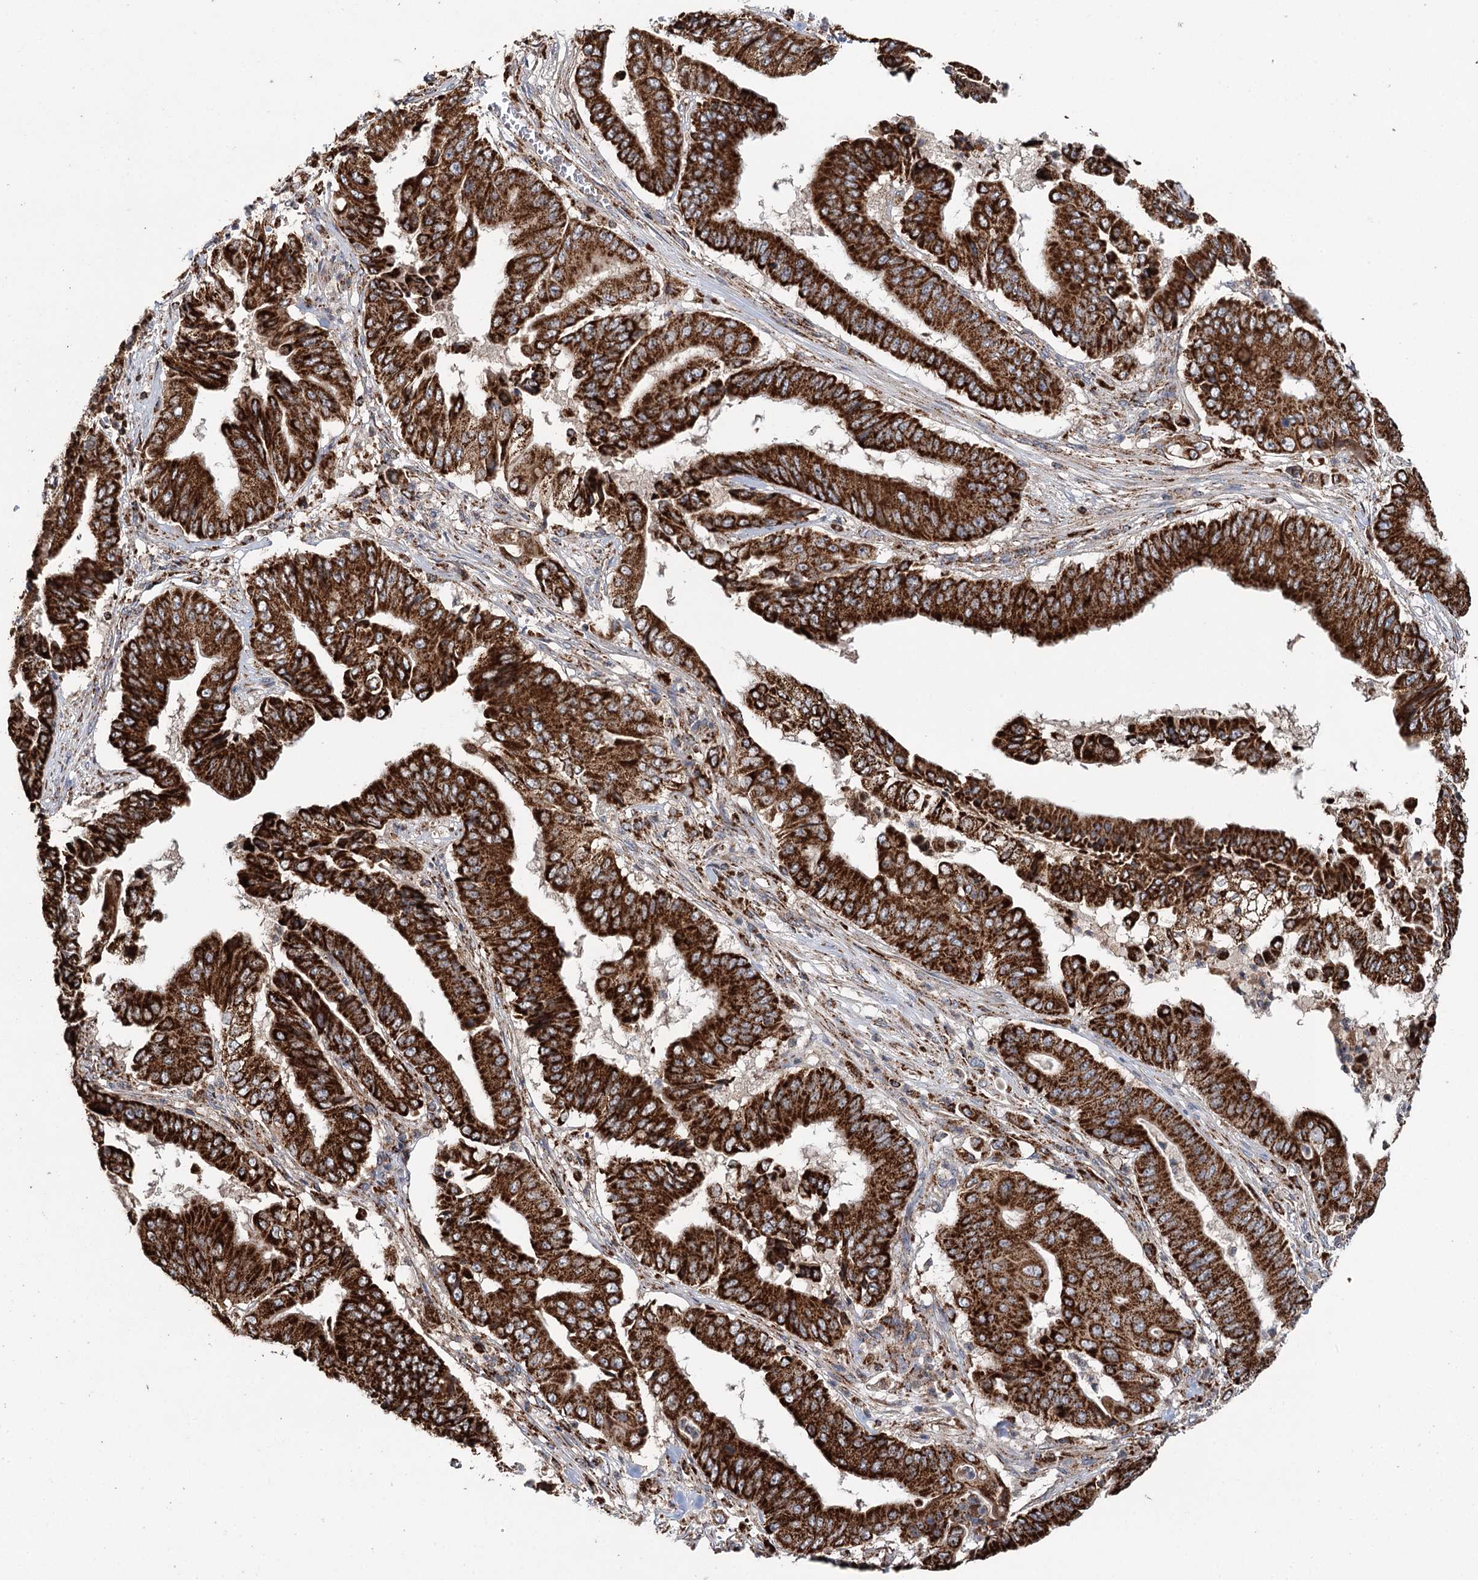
{"staining": {"intensity": "strong", "quantity": ">75%", "location": "cytoplasmic/membranous"}, "tissue": "pancreatic cancer", "cell_type": "Tumor cells", "image_type": "cancer", "snomed": [{"axis": "morphology", "description": "Adenocarcinoma, NOS"}, {"axis": "topography", "description": "Pancreas"}], "caption": "About >75% of tumor cells in adenocarcinoma (pancreatic) demonstrate strong cytoplasmic/membranous protein positivity as visualized by brown immunohistochemical staining.", "gene": "APH1A", "patient": {"sex": "female", "age": 77}}